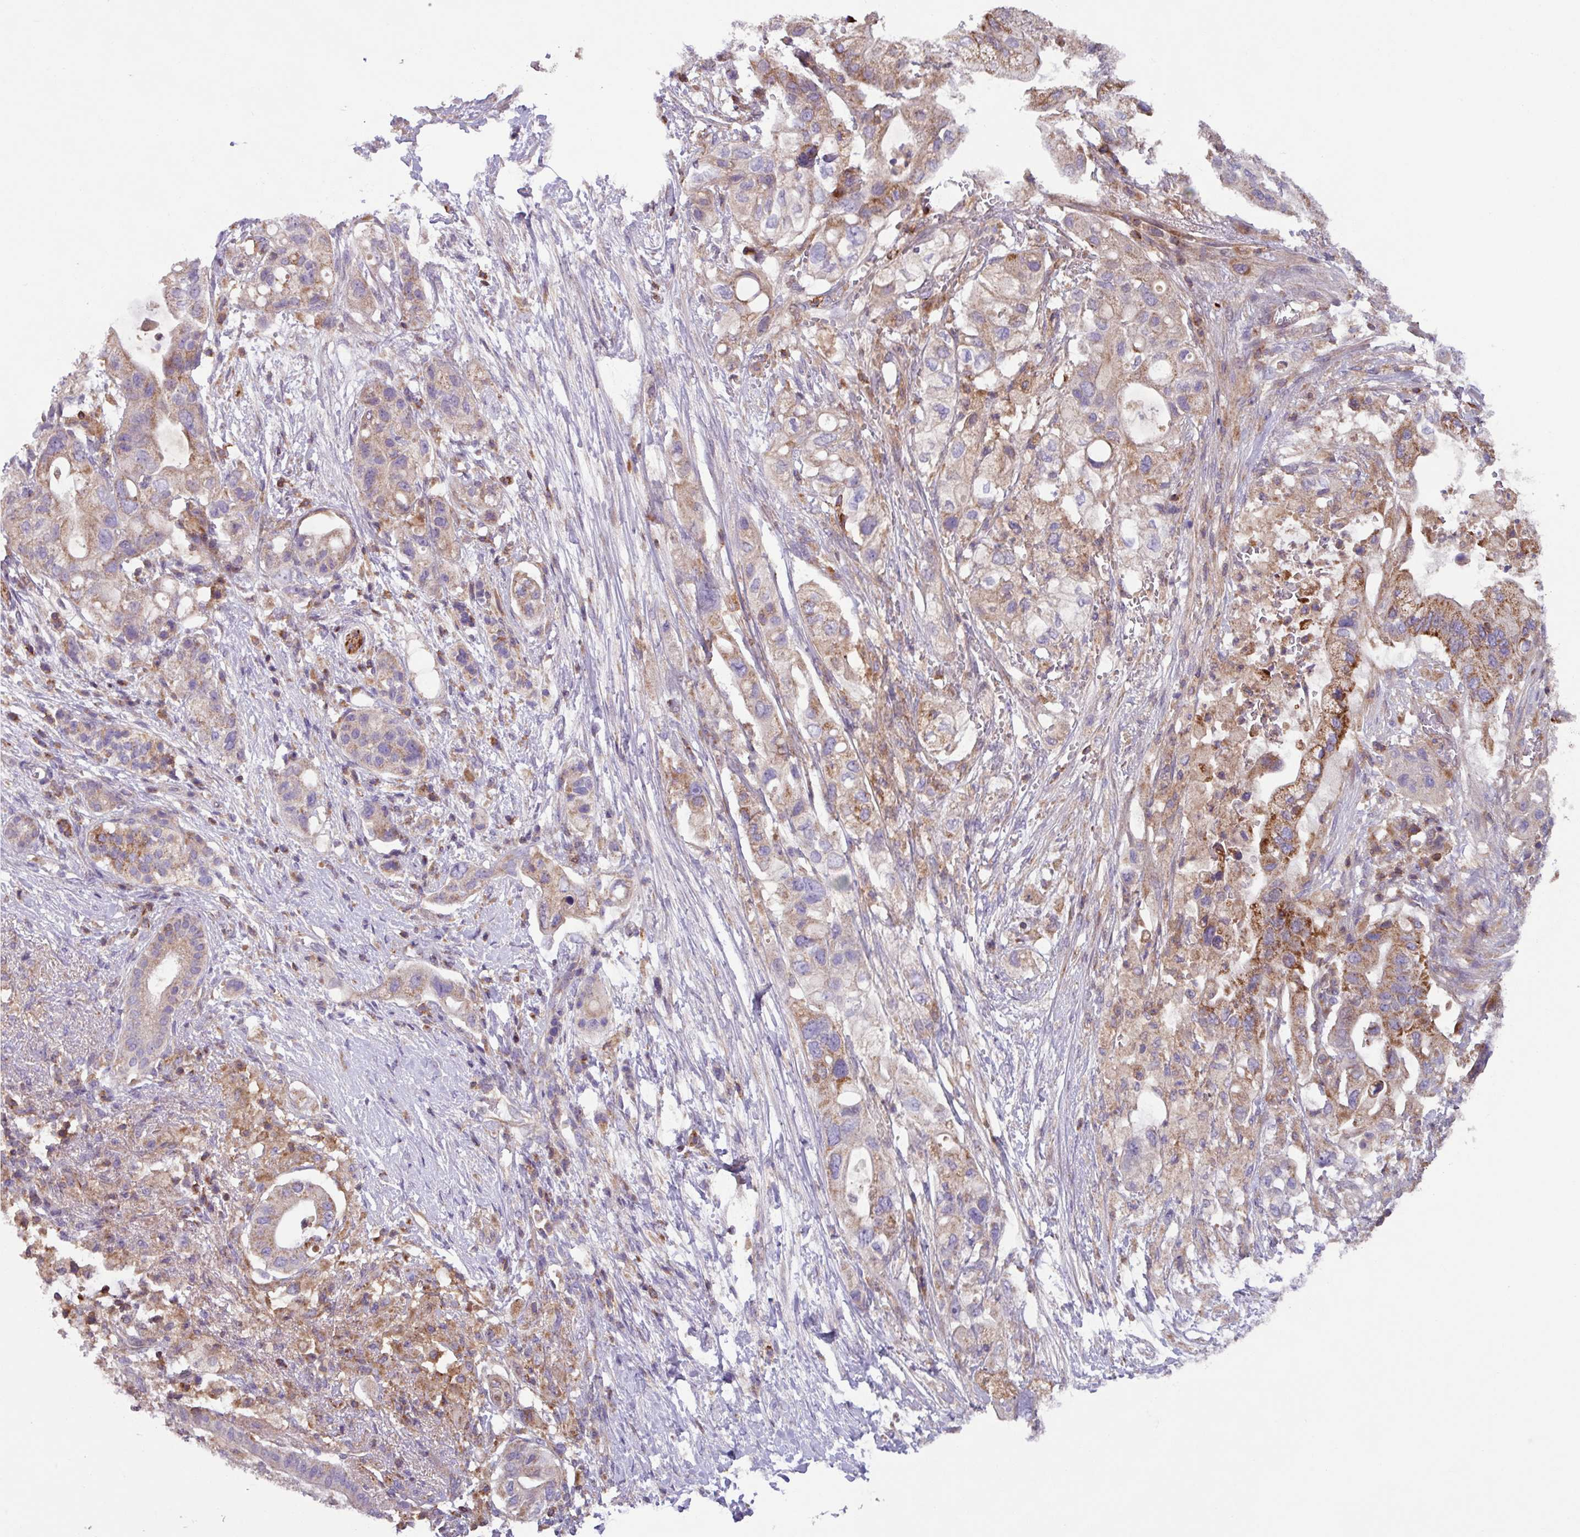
{"staining": {"intensity": "moderate", "quantity": "25%-75%", "location": "cytoplasmic/membranous"}, "tissue": "pancreatic cancer", "cell_type": "Tumor cells", "image_type": "cancer", "snomed": [{"axis": "morphology", "description": "Adenocarcinoma, NOS"}, {"axis": "topography", "description": "Pancreas"}], "caption": "IHC histopathology image of neoplastic tissue: pancreatic cancer stained using IHC reveals medium levels of moderate protein expression localized specifically in the cytoplasmic/membranous of tumor cells, appearing as a cytoplasmic/membranous brown color.", "gene": "PLEKHD1", "patient": {"sex": "female", "age": 72}}